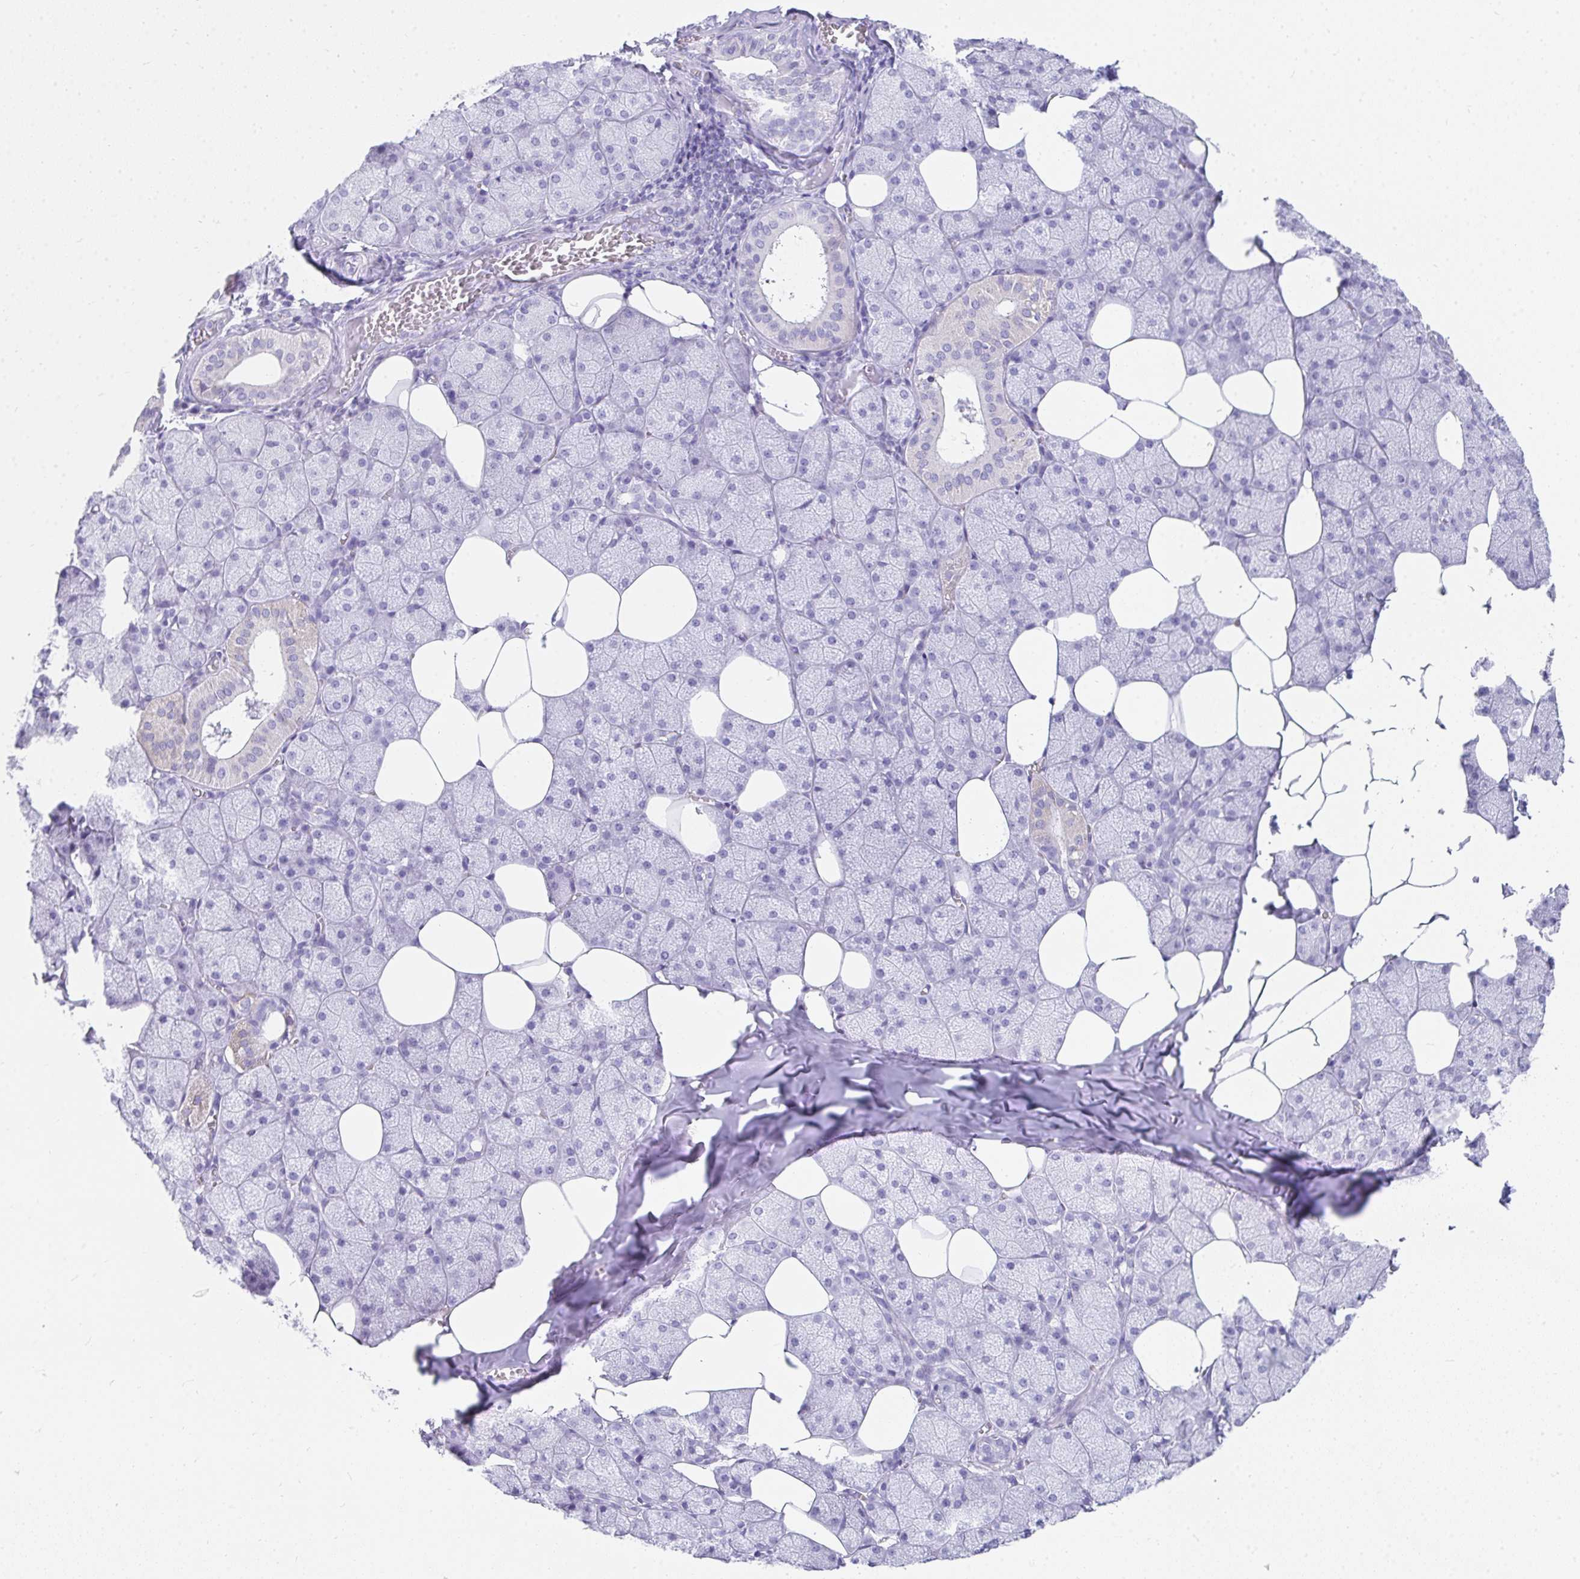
{"staining": {"intensity": "negative", "quantity": "none", "location": "none"}, "tissue": "salivary gland", "cell_type": "Glandular cells", "image_type": "normal", "snomed": [{"axis": "morphology", "description": "Normal tissue, NOS"}, {"axis": "topography", "description": "Salivary gland"}, {"axis": "topography", "description": "Peripheral nerve tissue"}], "caption": "High magnification brightfield microscopy of benign salivary gland stained with DAB (brown) and counterstained with hematoxylin (blue): glandular cells show no significant positivity. The staining is performed using DAB (3,3'-diaminobenzidine) brown chromogen with nuclei counter-stained in using hematoxylin.", "gene": "RLF", "patient": {"sex": "male", "age": 38}}